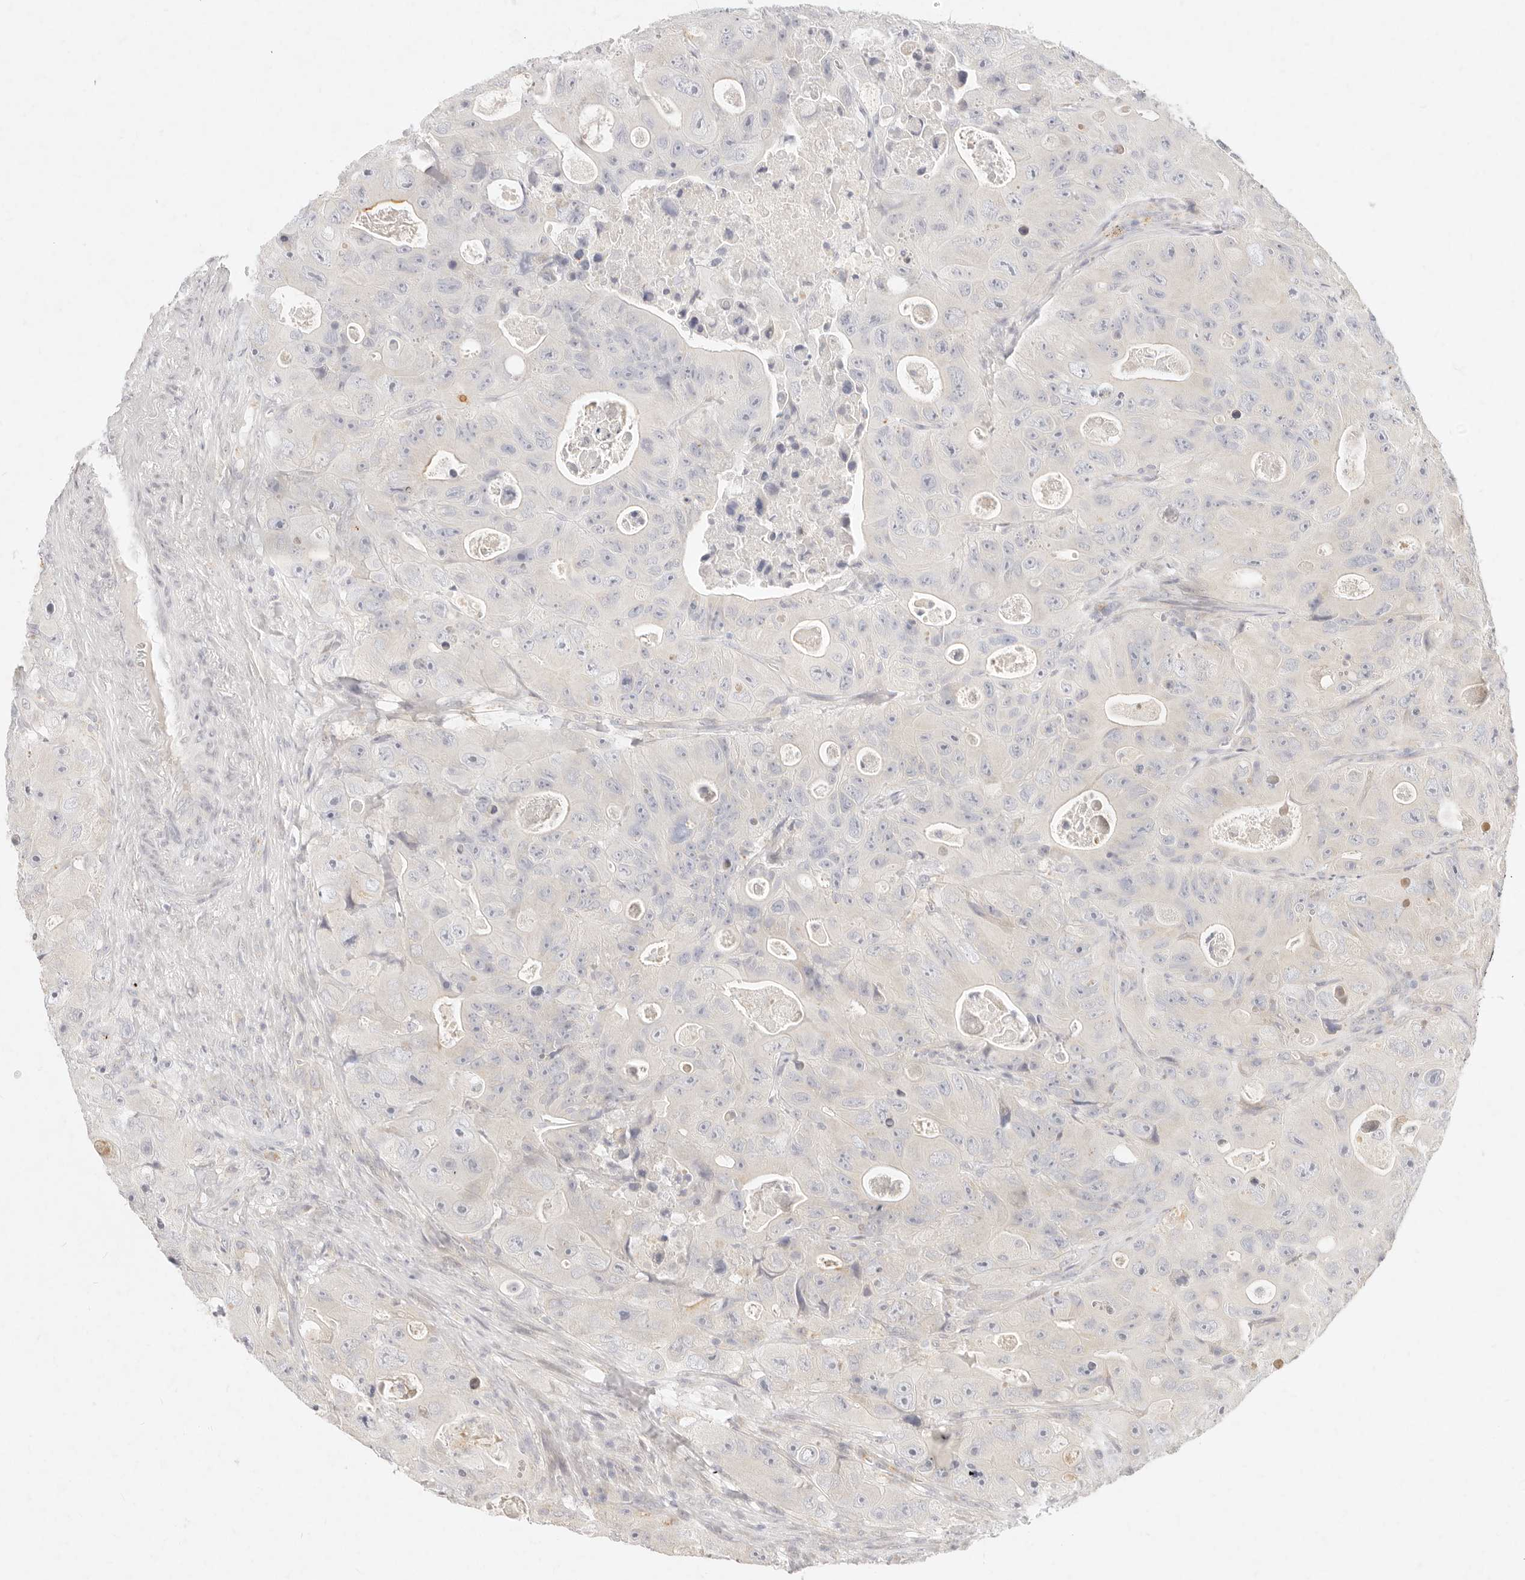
{"staining": {"intensity": "negative", "quantity": "none", "location": "none"}, "tissue": "colorectal cancer", "cell_type": "Tumor cells", "image_type": "cancer", "snomed": [{"axis": "morphology", "description": "Adenocarcinoma, NOS"}, {"axis": "topography", "description": "Colon"}], "caption": "IHC image of neoplastic tissue: colorectal cancer (adenocarcinoma) stained with DAB (3,3'-diaminobenzidine) reveals no significant protein positivity in tumor cells.", "gene": "ASCL3", "patient": {"sex": "female", "age": 46}}